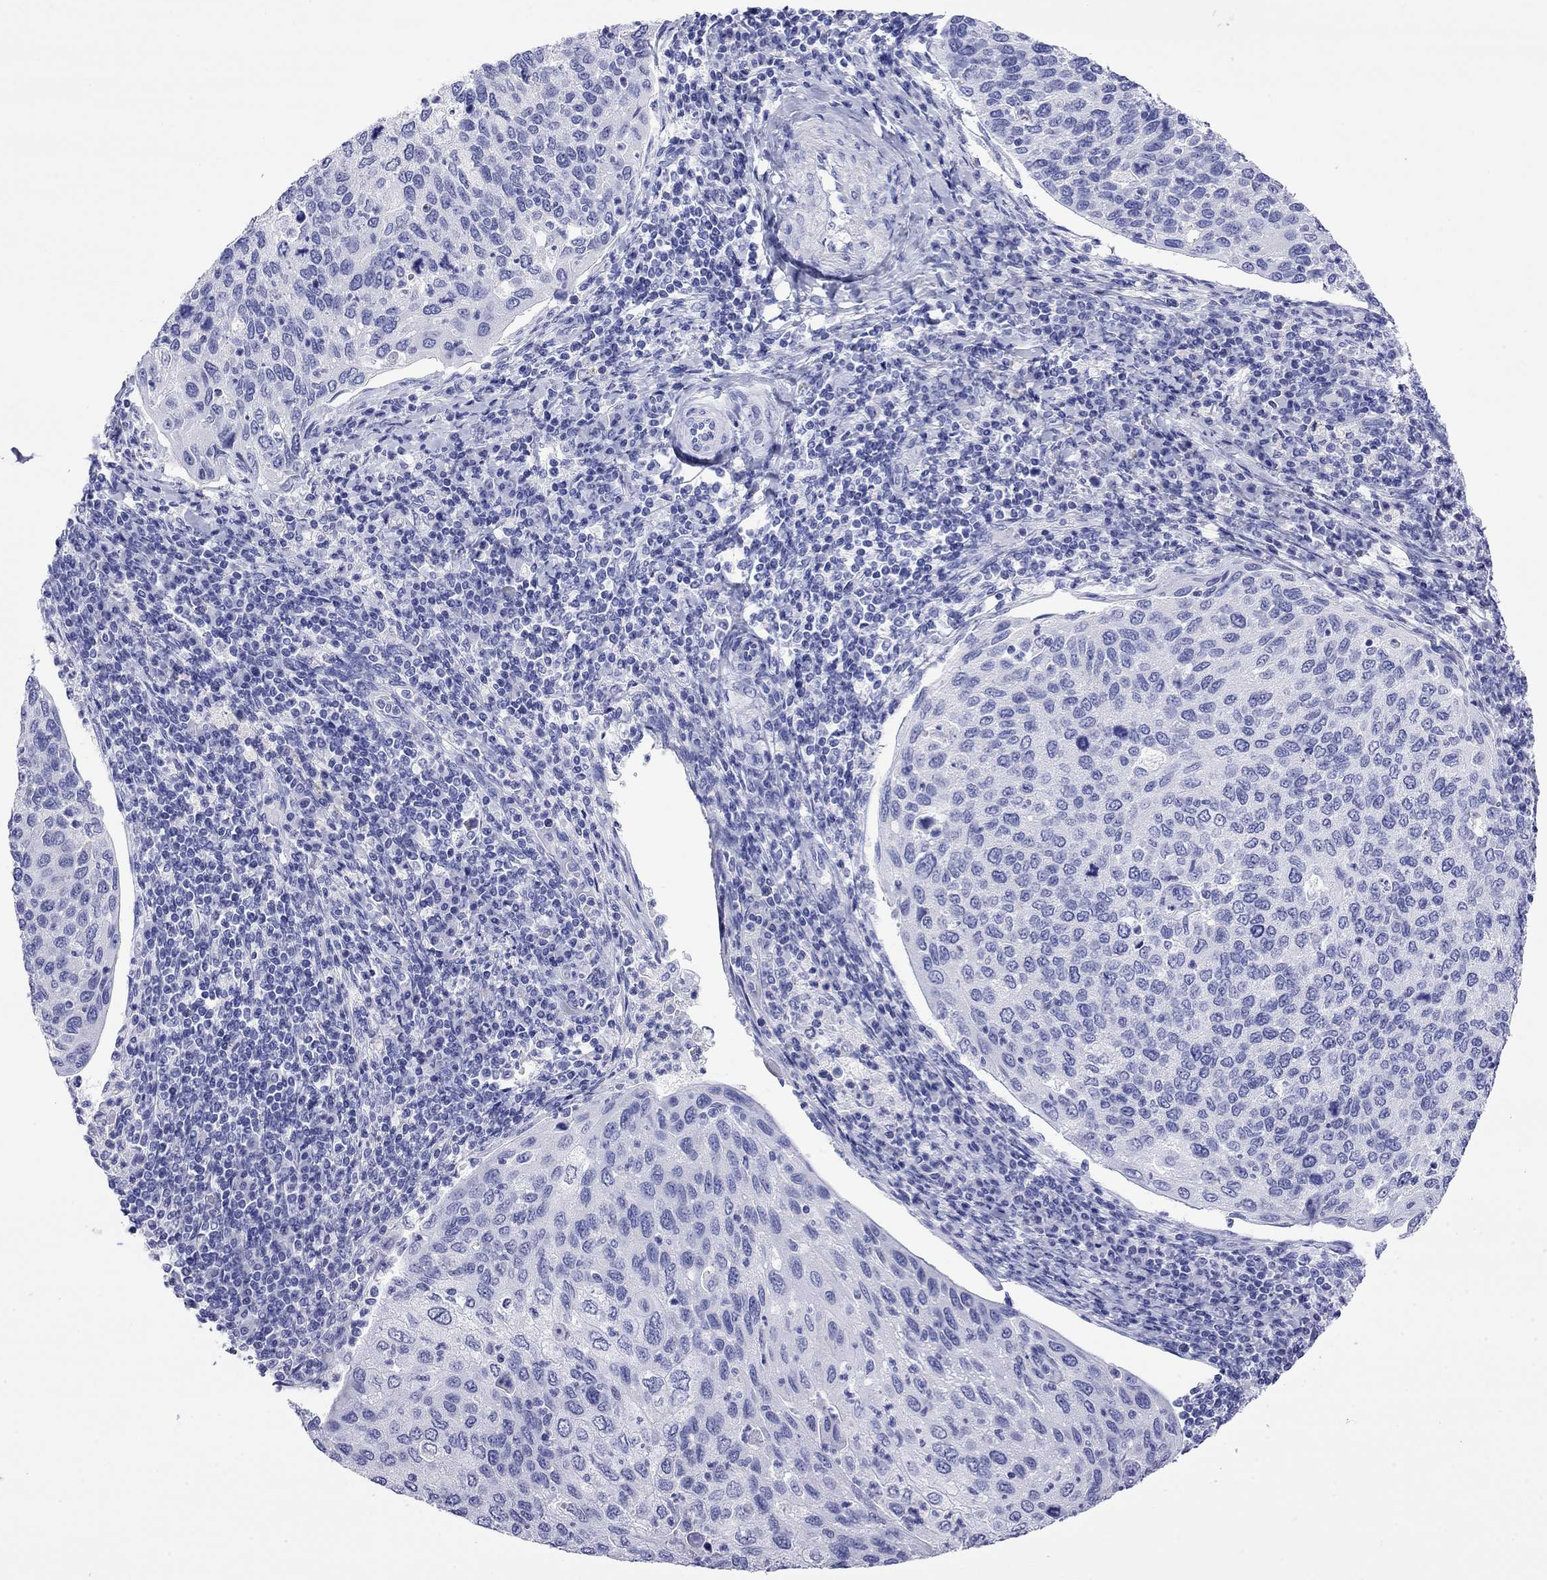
{"staining": {"intensity": "negative", "quantity": "none", "location": "none"}, "tissue": "cervical cancer", "cell_type": "Tumor cells", "image_type": "cancer", "snomed": [{"axis": "morphology", "description": "Squamous cell carcinoma, NOS"}, {"axis": "topography", "description": "Cervix"}], "caption": "IHC photomicrograph of neoplastic tissue: cervical cancer (squamous cell carcinoma) stained with DAB reveals no significant protein positivity in tumor cells.", "gene": "FIGLA", "patient": {"sex": "female", "age": 54}}